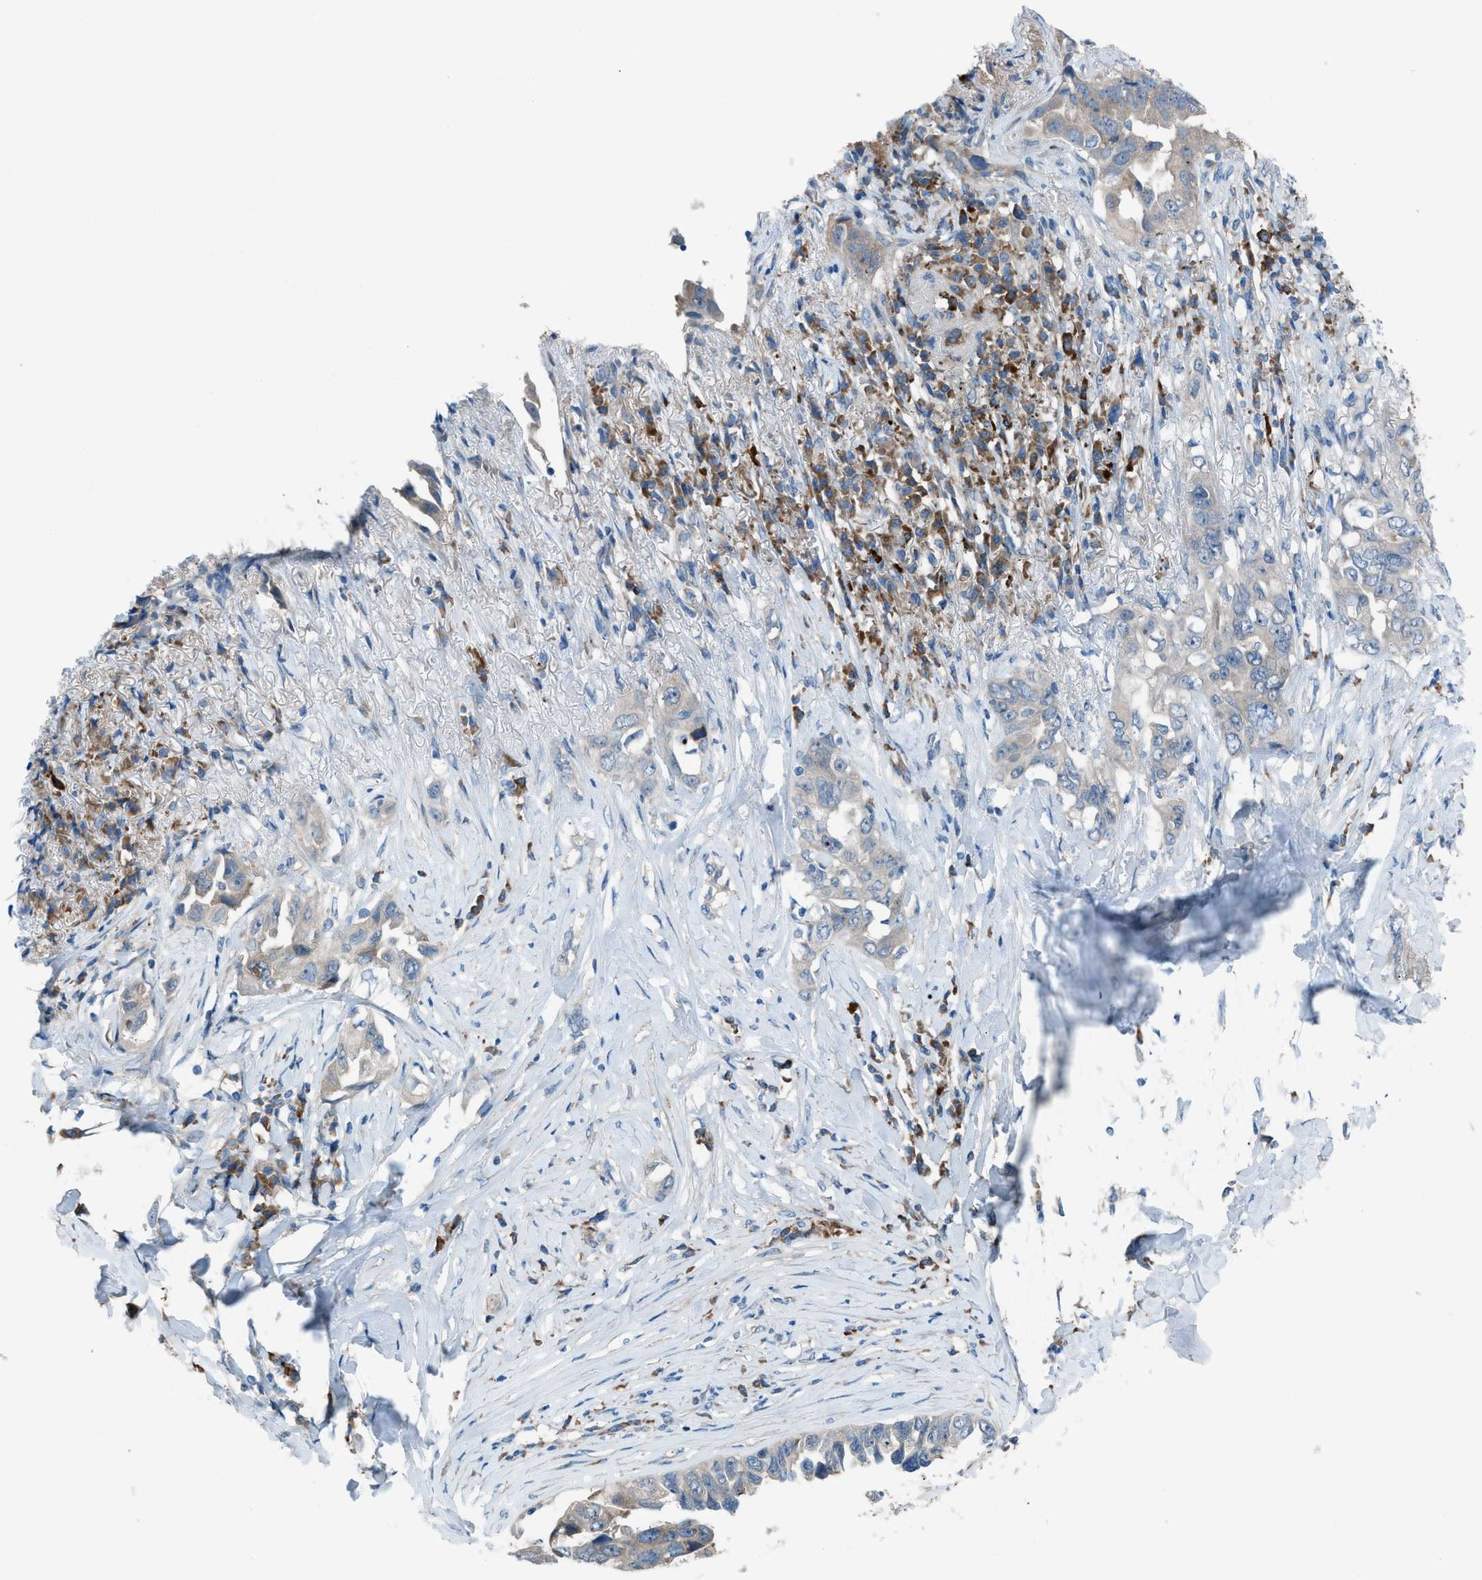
{"staining": {"intensity": "negative", "quantity": "none", "location": "none"}, "tissue": "lung cancer", "cell_type": "Tumor cells", "image_type": "cancer", "snomed": [{"axis": "morphology", "description": "Adenocarcinoma, NOS"}, {"axis": "topography", "description": "Lung"}], "caption": "Immunohistochemistry histopathology image of lung adenocarcinoma stained for a protein (brown), which demonstrates no positivity in tumor cells.", "gene": "HEG1", "patient": {"sex": "female", "age": 51}}